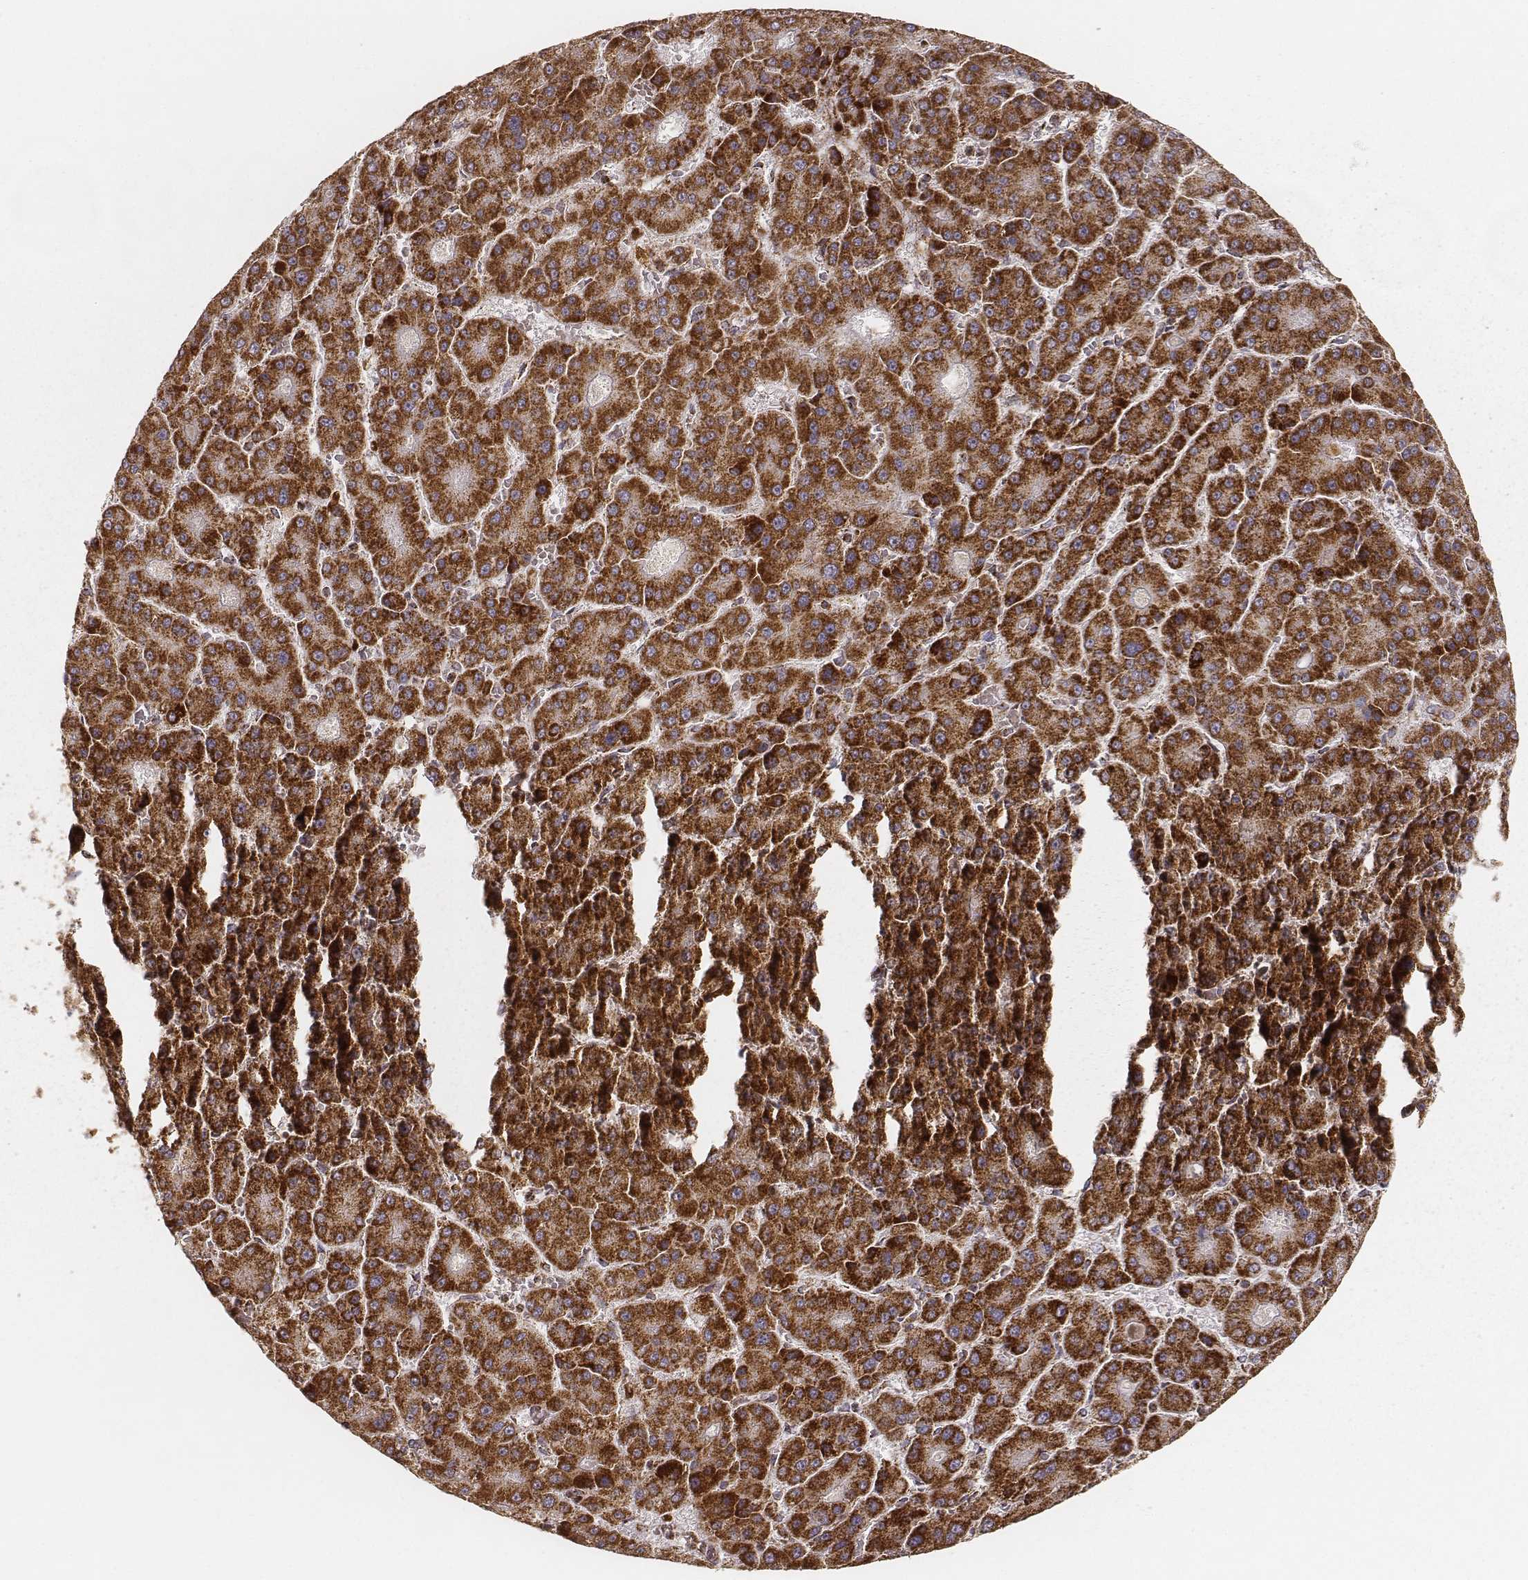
{"staining": {"intensity": "strong", "quantity": ">75%", "location": "cytoplasmic/membranous"}, "tissue": "liver cancer", "cell_type": "Tumor cells", "image_type": "cancer", "snomed": [{"axis": "morphology", "description": "Carcinoma, Hepatocellular, NOS"}, {"axis": "topography", "description": "Liver"}], "caption": "Protein analysis of liver hepatocellular carcinoma tissue demonstrates strong cytoplasmic/membranous expression in approximately >75% of tumor cells.", "gene": "CS", "patient": {"sex": "male", "age": 70}}